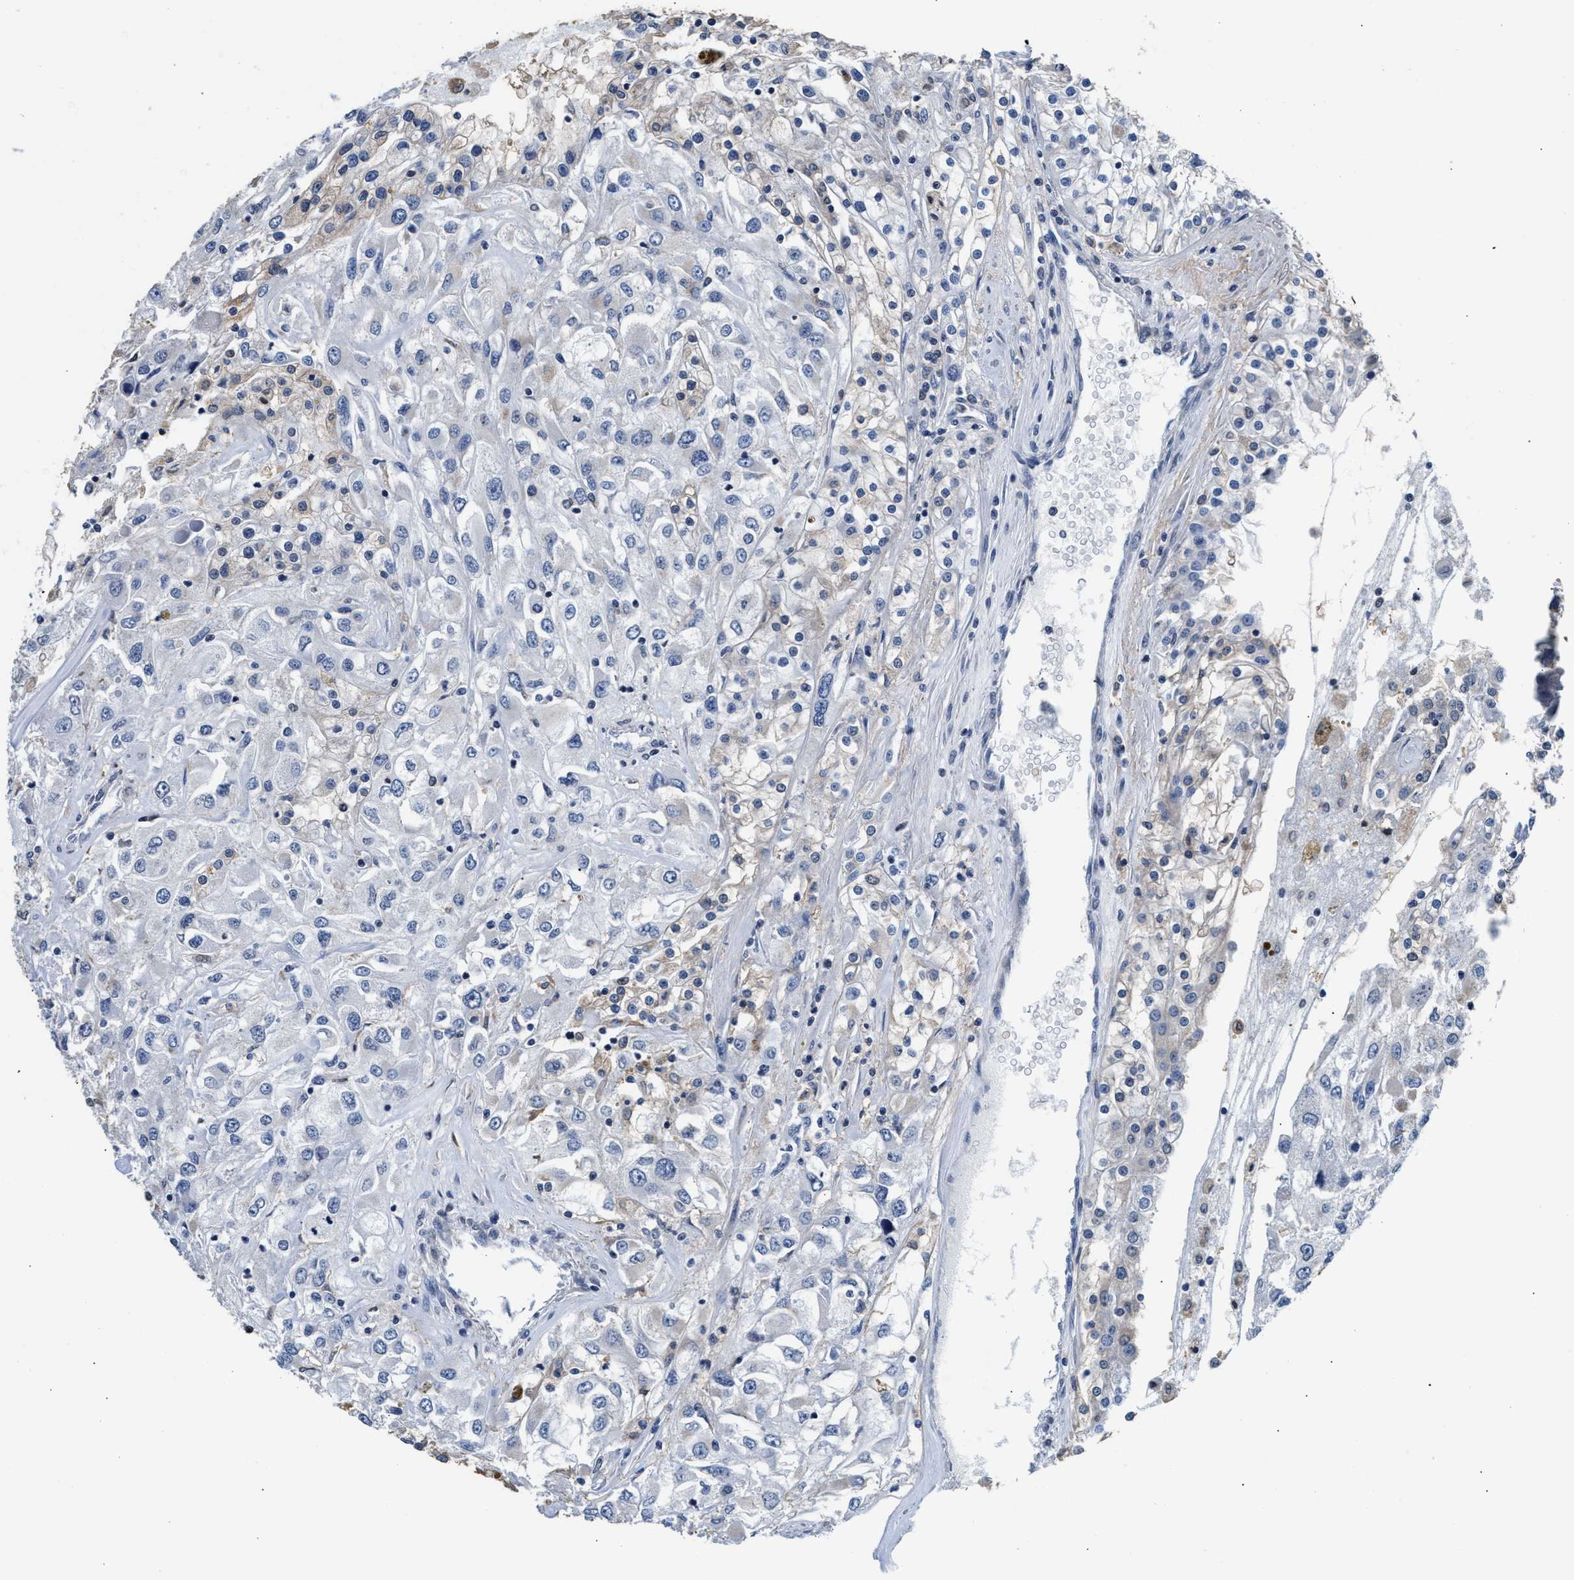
{"staining": {"intensity": "weak", "quantity": "<25%", "location": "cytoplasmic/membranous"}, "tissue": "renal cancer", "cell_type": "Tumor cells", "image_type": "cancer", "snomed": [{"axis": "morphology", "description": "Adenocarcinoma, NOS"}, {"axis": "topography", "description": "Kidney"}], "caption": "The immunohistochemistry (IHC) histopathology image has no significant positivity in tumor cells of adenocarcinoma (renal) tissue.", "gene": "MYH3", "patient": {"sex": "female", "age": 52}}